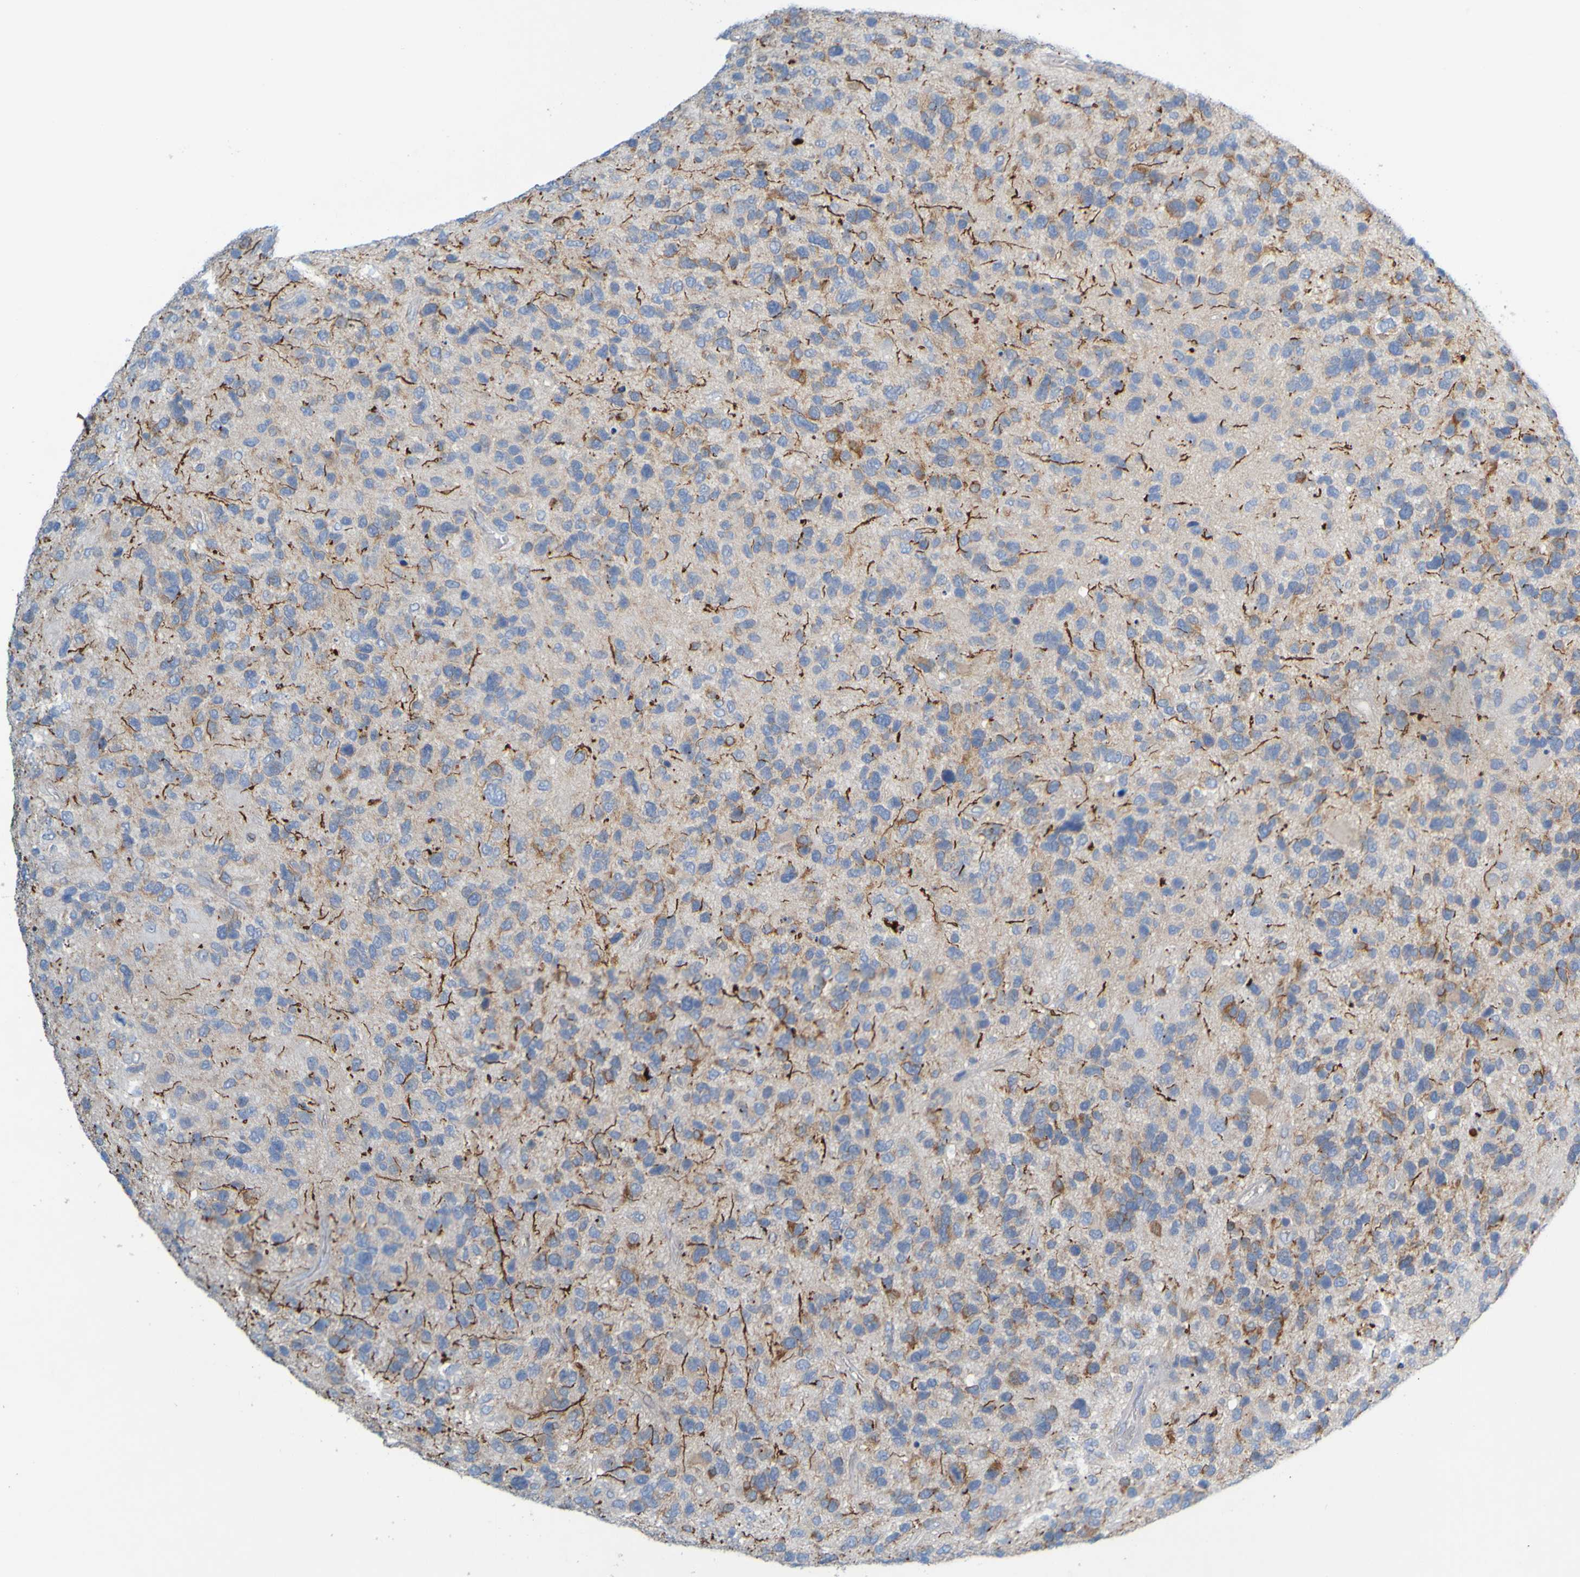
{"staining": {"intensity": "moderate", "quantity": "<25%", "location": "cytoplasmic/membranous"}, "tissue": "glioma", "cell_type": "Tumor cells", "image_type": "cancer", "snomed": [{"axis": "morphology", "description": "Glioma, malignant, High grade"}, {"axis": "topography", "description": "Brain"}], "caption": "The histopathology image demonstrates a brown stain indicating the presence of a protein in the cytoplasmic/membranous of tumor cells in glioma.", "gene": "MAG", "patient": {"sex": "female", "age": 58}}